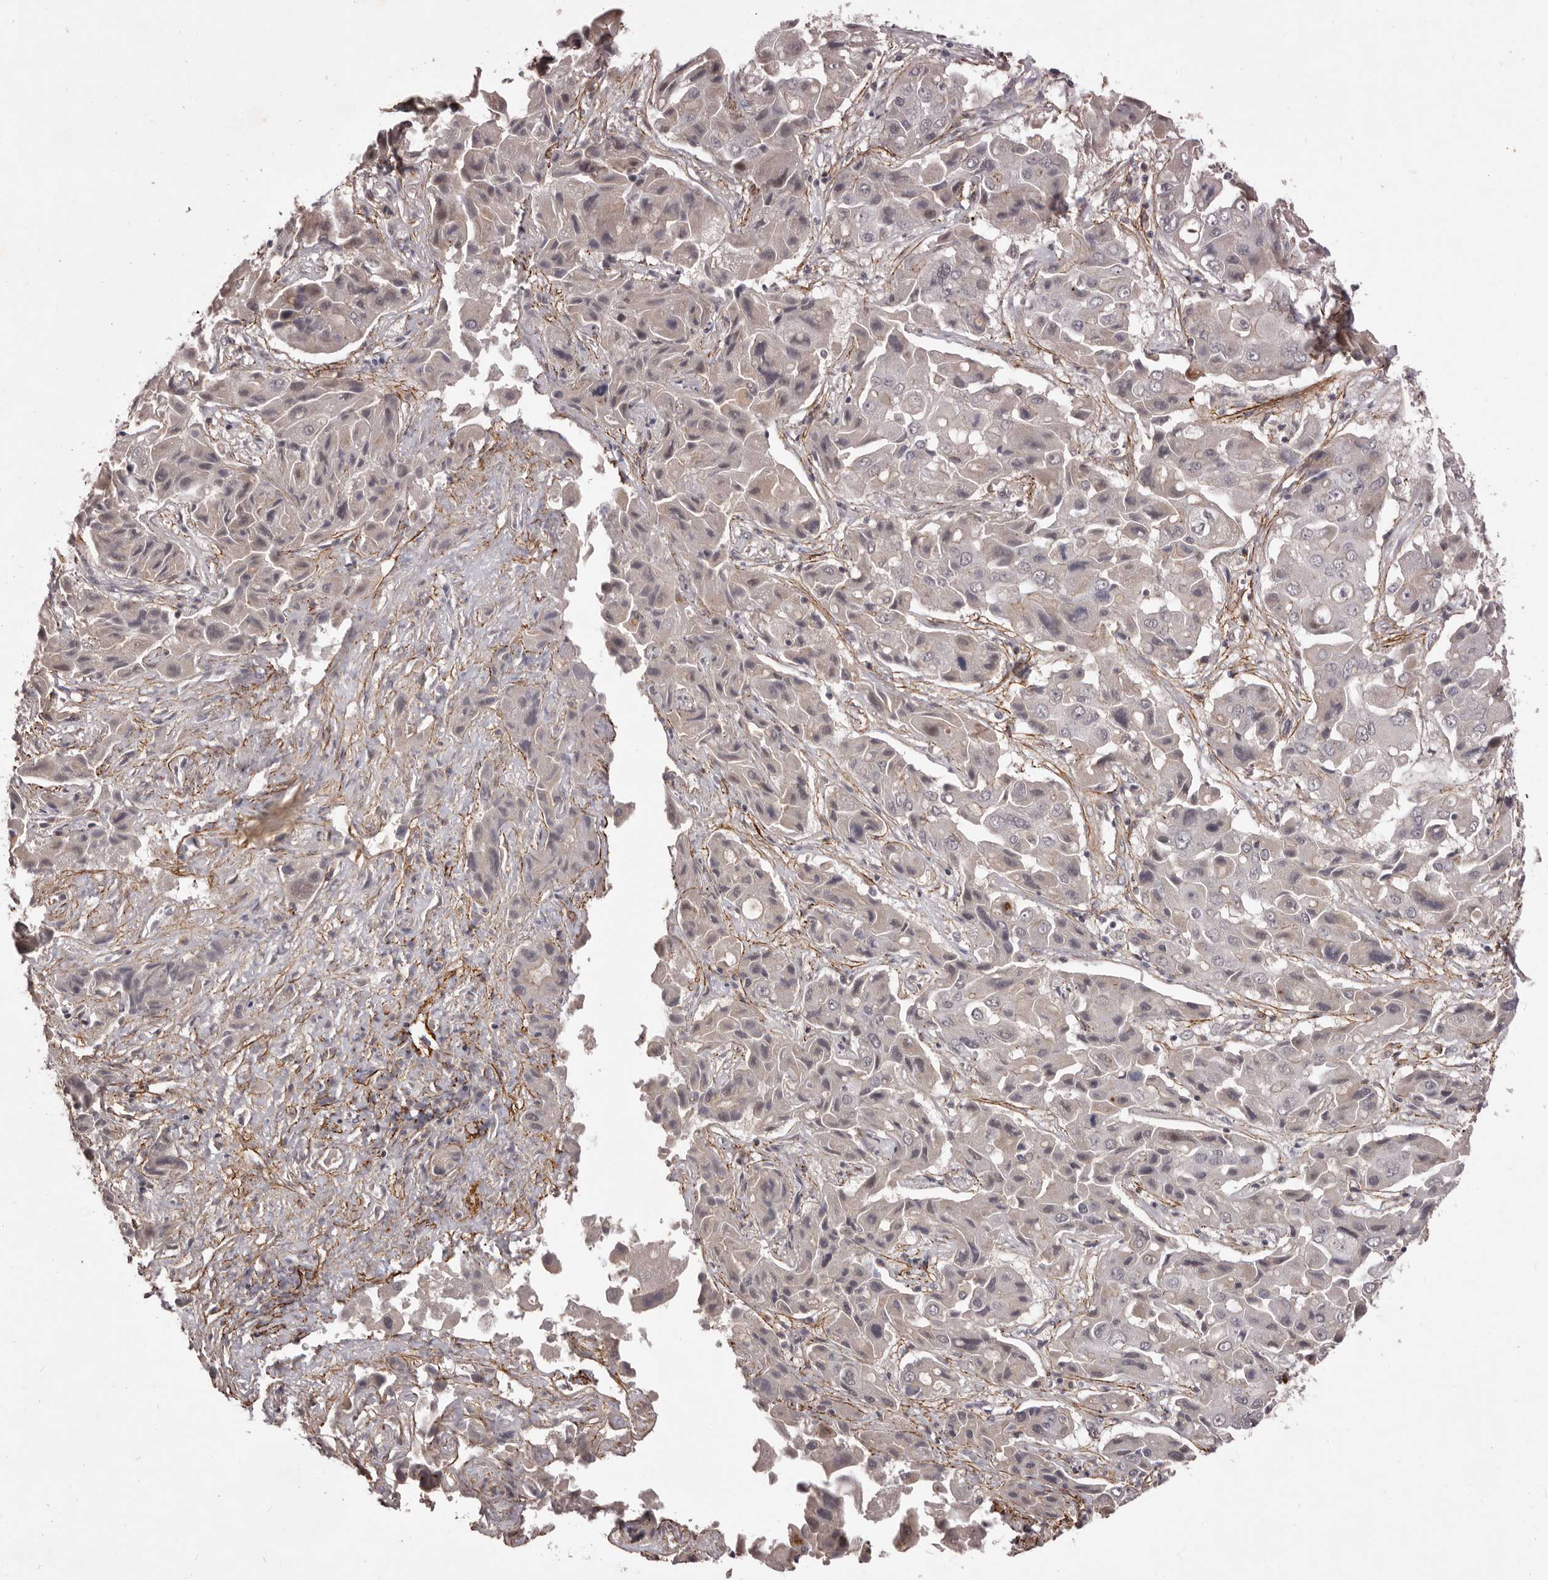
{"staining": {"intensity": "negative", "quantity": "none", "location": "none"}, "tissue": "liver cancer", "cell_type": "Tumor cells", "image_type": "cancer", "snomed": [{"axis": "morphology", "description": "Cholangiocarcinoma"}, {"axis": "topography", "description": "Liver"}], "caption": "This is a image of immunohistochemistry (IHC) staining of liver cancer (cholangiocarcinoma), which shows no positivity in tumor cells.", "gene": "HBS1L", "patient": {"sex": "male", "age": 67}}